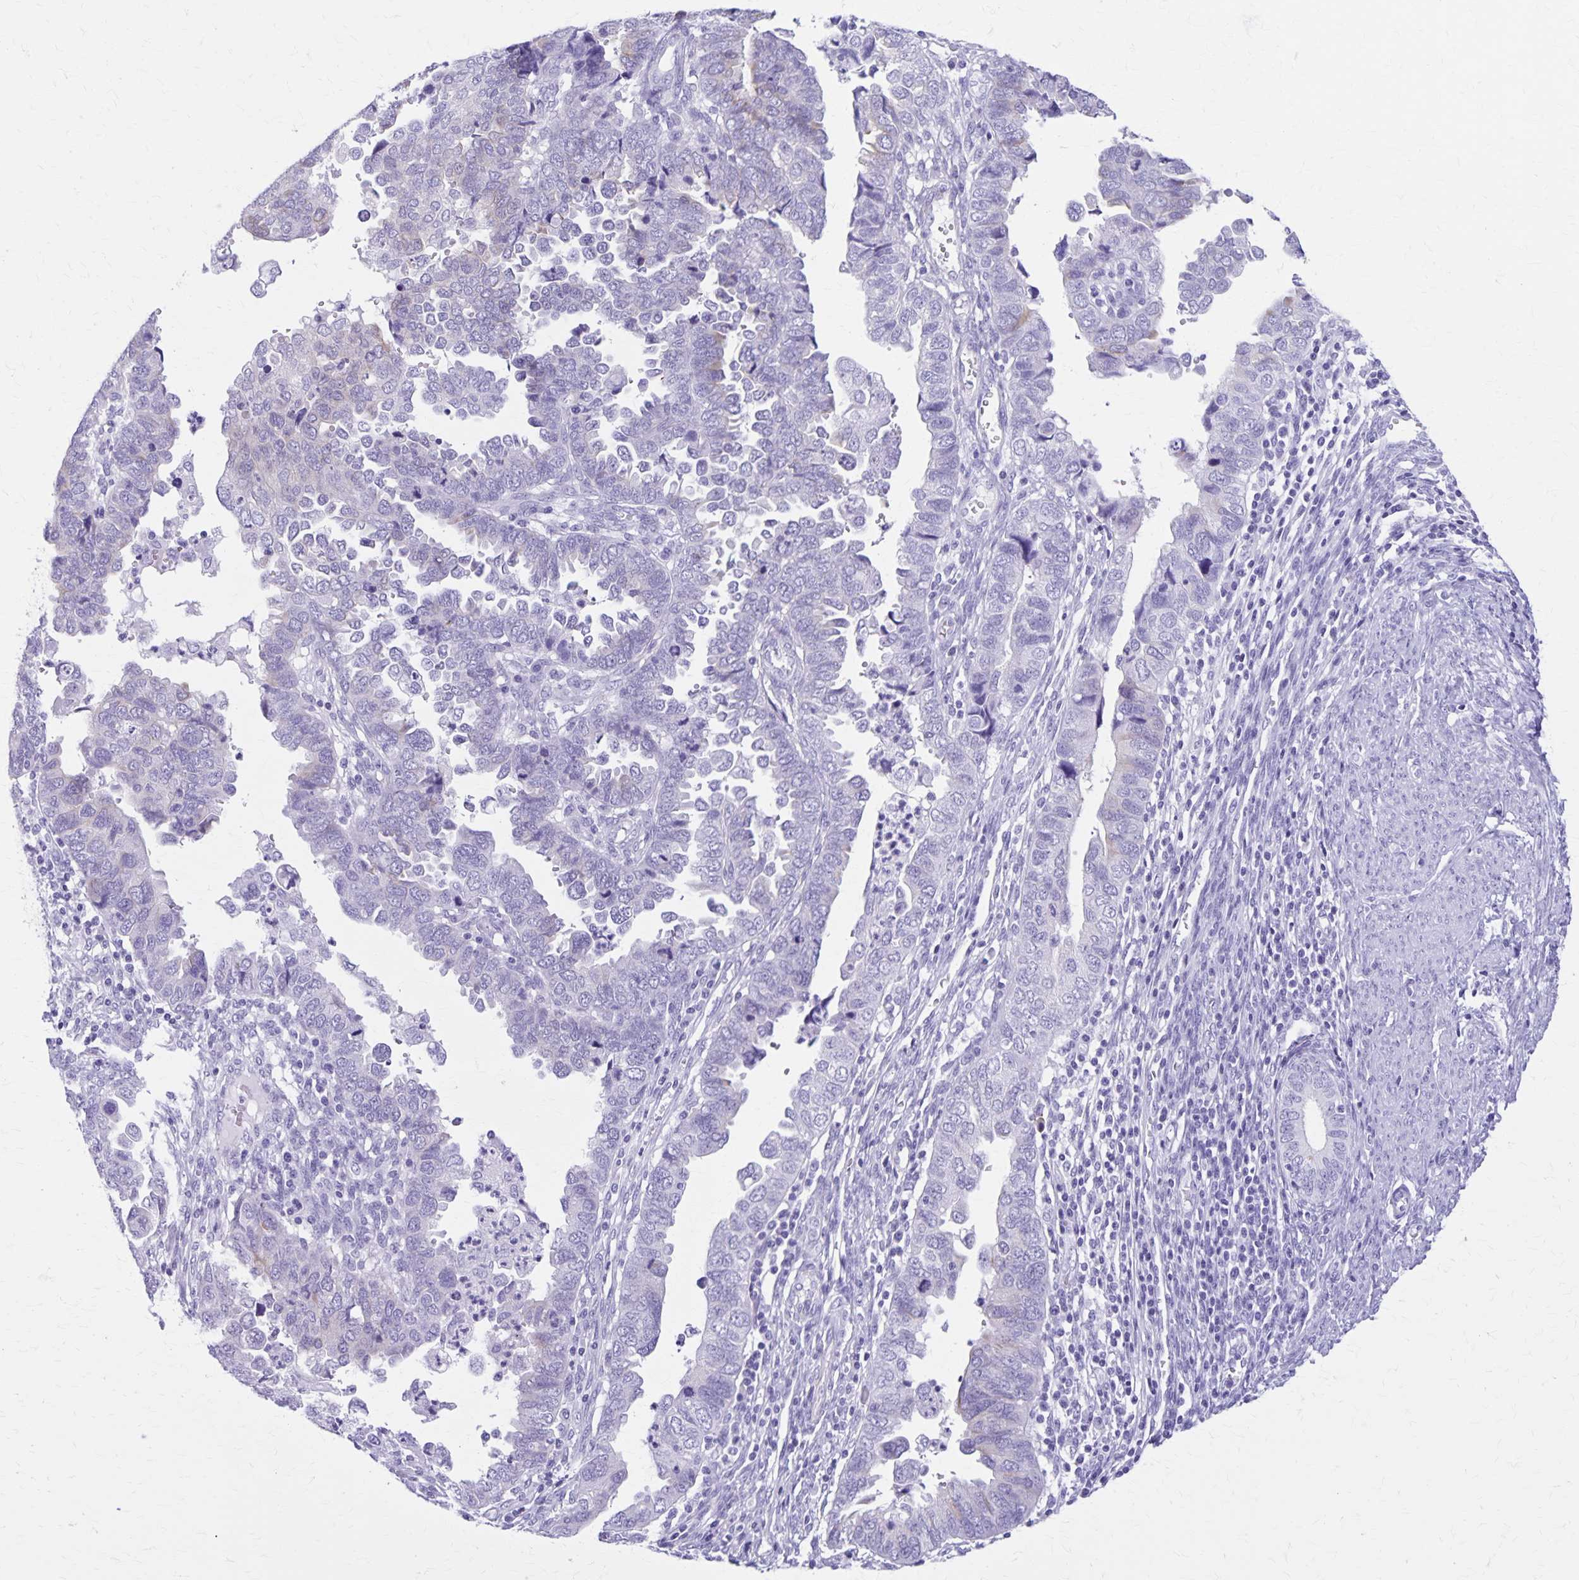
{"staining": {"intensity": "negative", "quantity": "none", "location": "none"}, "tissue": "endometrial cancer", "cell_type": "Tumor cells", "image_type": "cancer", "snomed": [{"axis": "morphology", "description": "Adenocarcinoma, NOS"}, {"axis": "topography", "description": "Endometrium"}], "caption": "Tumor cells are negative for protein expression in human endometrial cancer.", "gene": "DEFA5", "patient": {"sex": "female", "age": 79}}